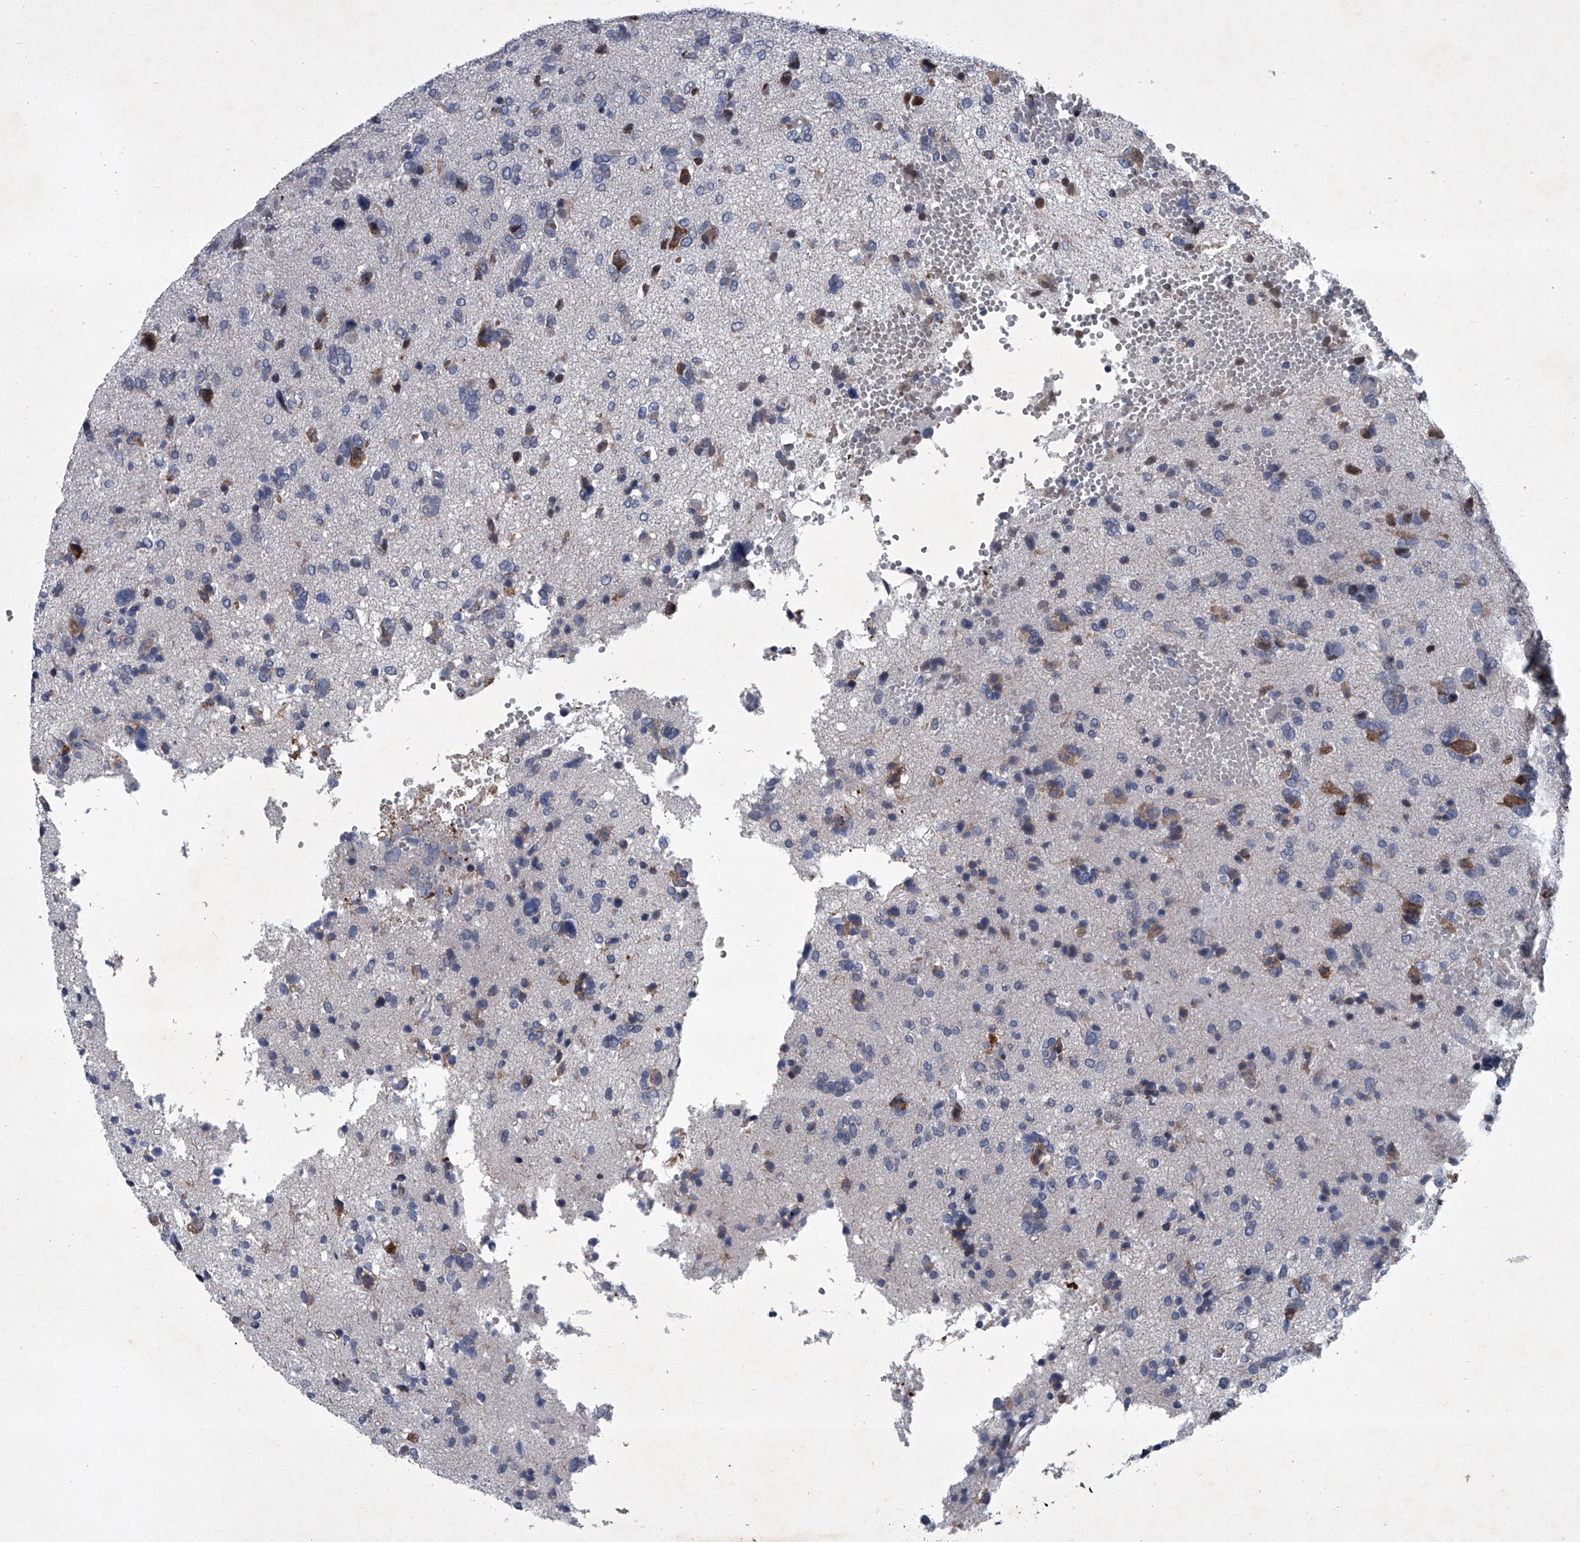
{"staining": {"intensity": "negative", "quantity": "none", "location": "none"}, "tissue": "glioma", "cell_type": "Tumor cells", "image_type": "cancer", "snomed": [{"axis": "morphology", "description": "Glioma, malignant, High grade"}, {"axis": "topography", "description": "Brain"}], "caption": "Immunohistochemical staining of malignant glioma (high-grade) demonstrates no significant staining in tumor cells. (Immunohistochemistry (ihc), brightfield microscopy, high magnification).", "gene": "ABCG1", "patient": {"sex": "female", "age": 59}}